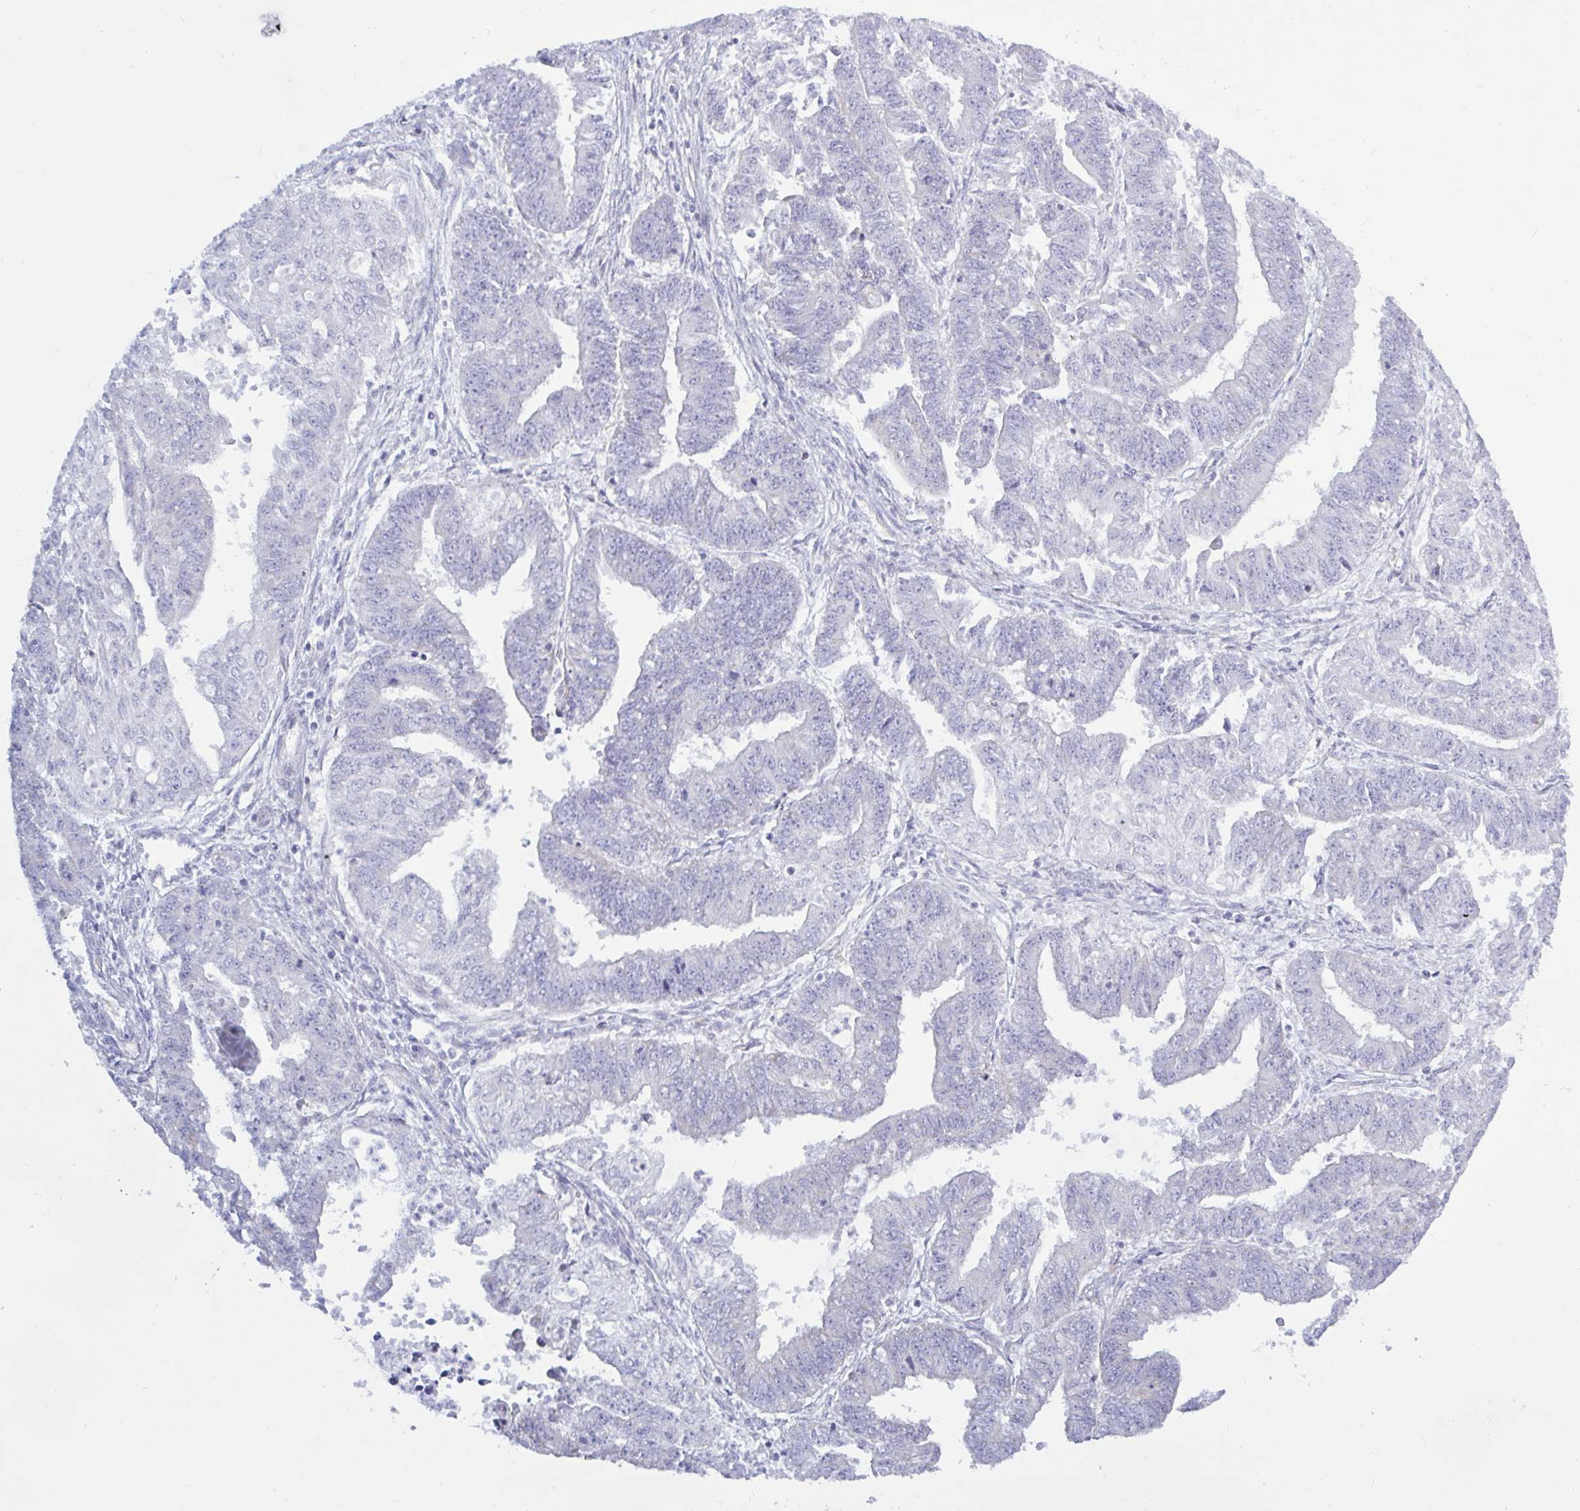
{"staining": {"intensity": "negative", "quantity": "none", "location": "none"}, "tissue": "endometrial cancer", "cell_type": "Tumor cells", "image_type": "cancer", "snomed": [{"axis": "morphology", "description": "Adenocarcinoma, NOS"}, {"axis": "topography", "description": "Endometrium"}], "caption": "There is no significant expression in tumor cells of adenocarcinoma (endometrial).", "gene": "ATG9A", "patient": {"sex": "female", "age": 73}}